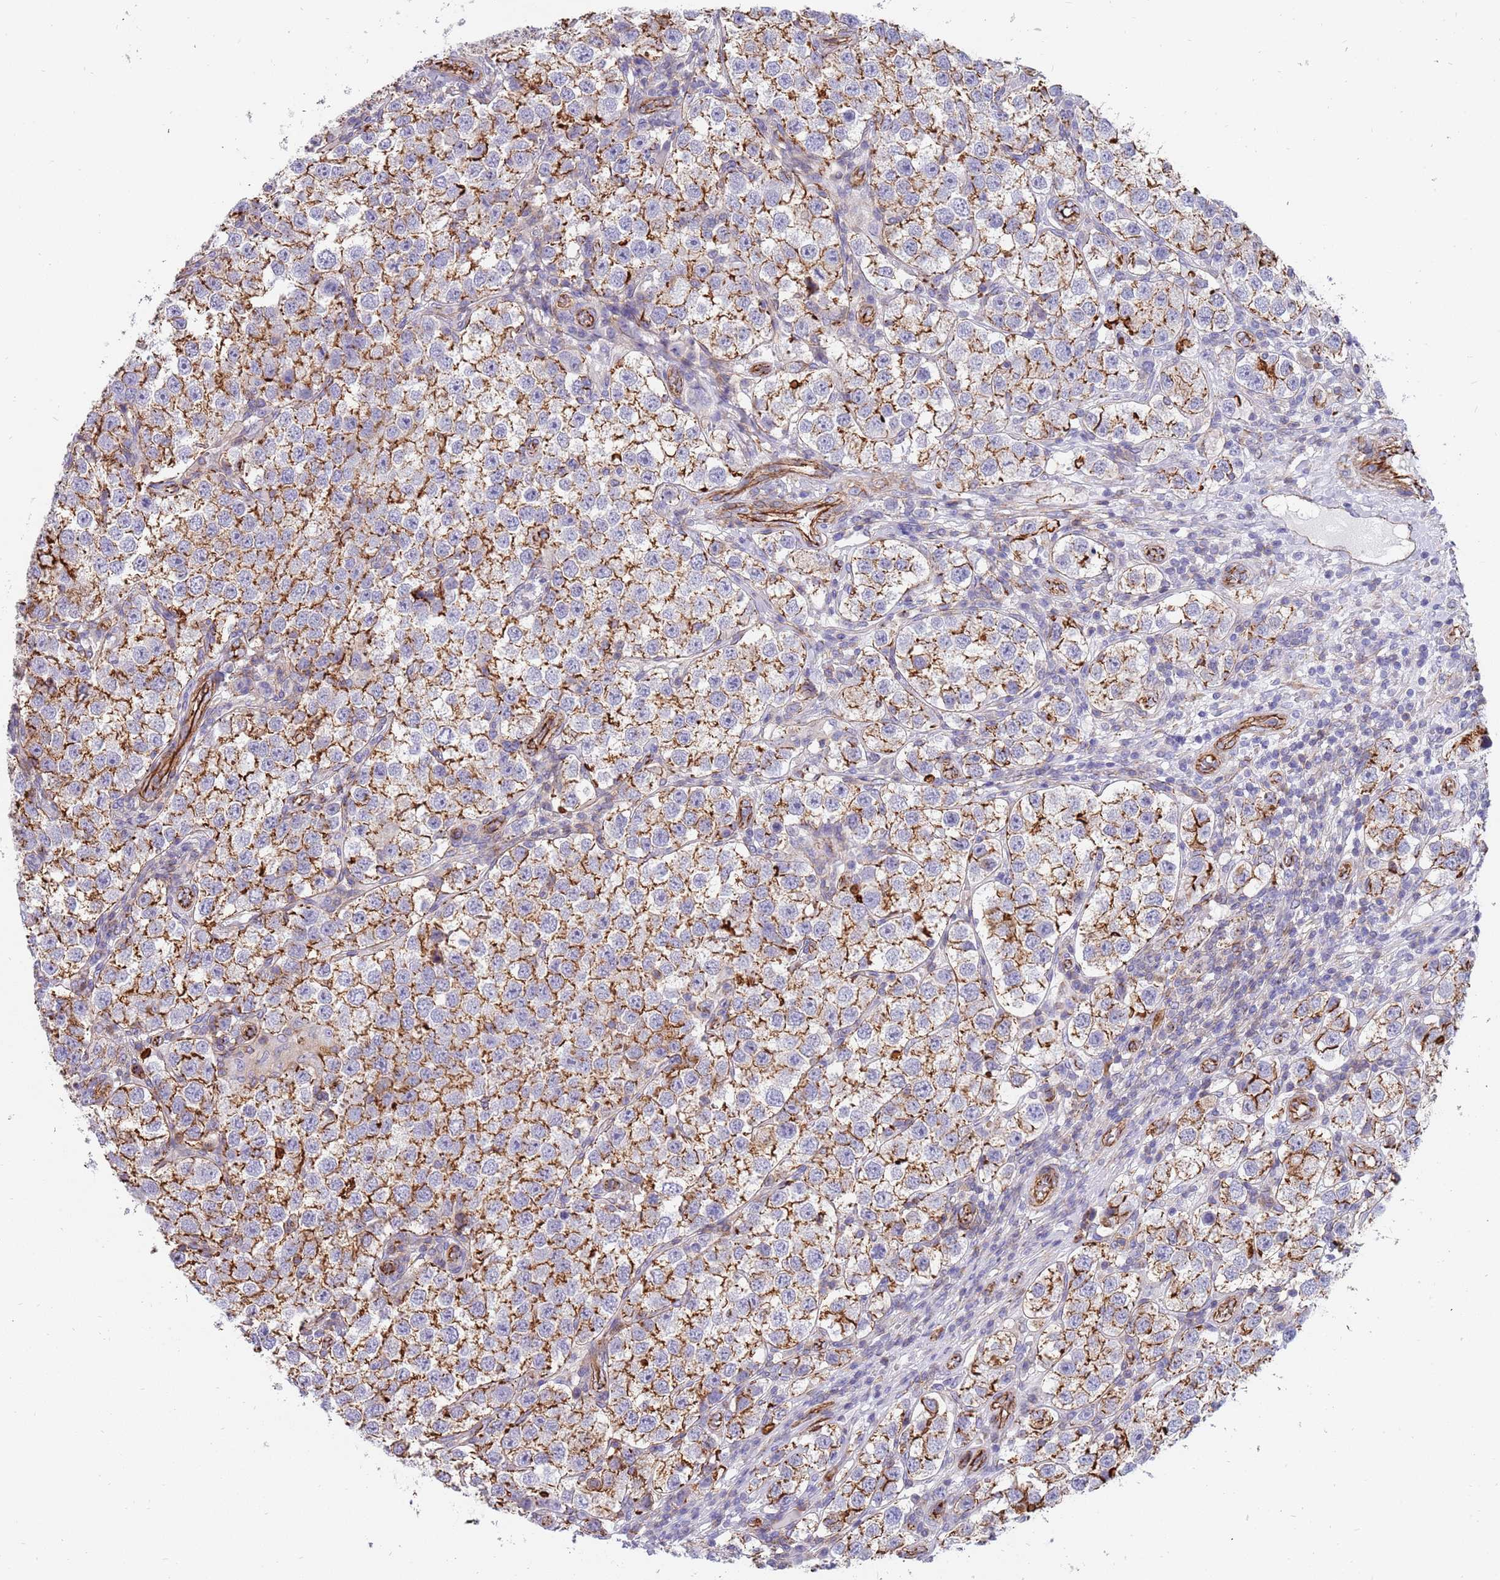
{"staining": {"intensity": "moderate", "quantity": ">75%", "location": "cytoplasmic/membranous"}, "tissue": "testis cancer", "cell_type": "Tumor cells", "image_type": "cancer", "snomed": [{"axis": "morphology", "description": "Seminoma, NOS"}, {"axis": "topography", "description": "Testis"}], "caption": "The photomicrograph reveals staining of testis cancer, revealing moderate cytoplasmic/membranous protein positivity (brown color) within tumor cells. Nuclei are stained in blue.", "gene": "GFRAL", "patient": {"sex": "male", "age": 37}}